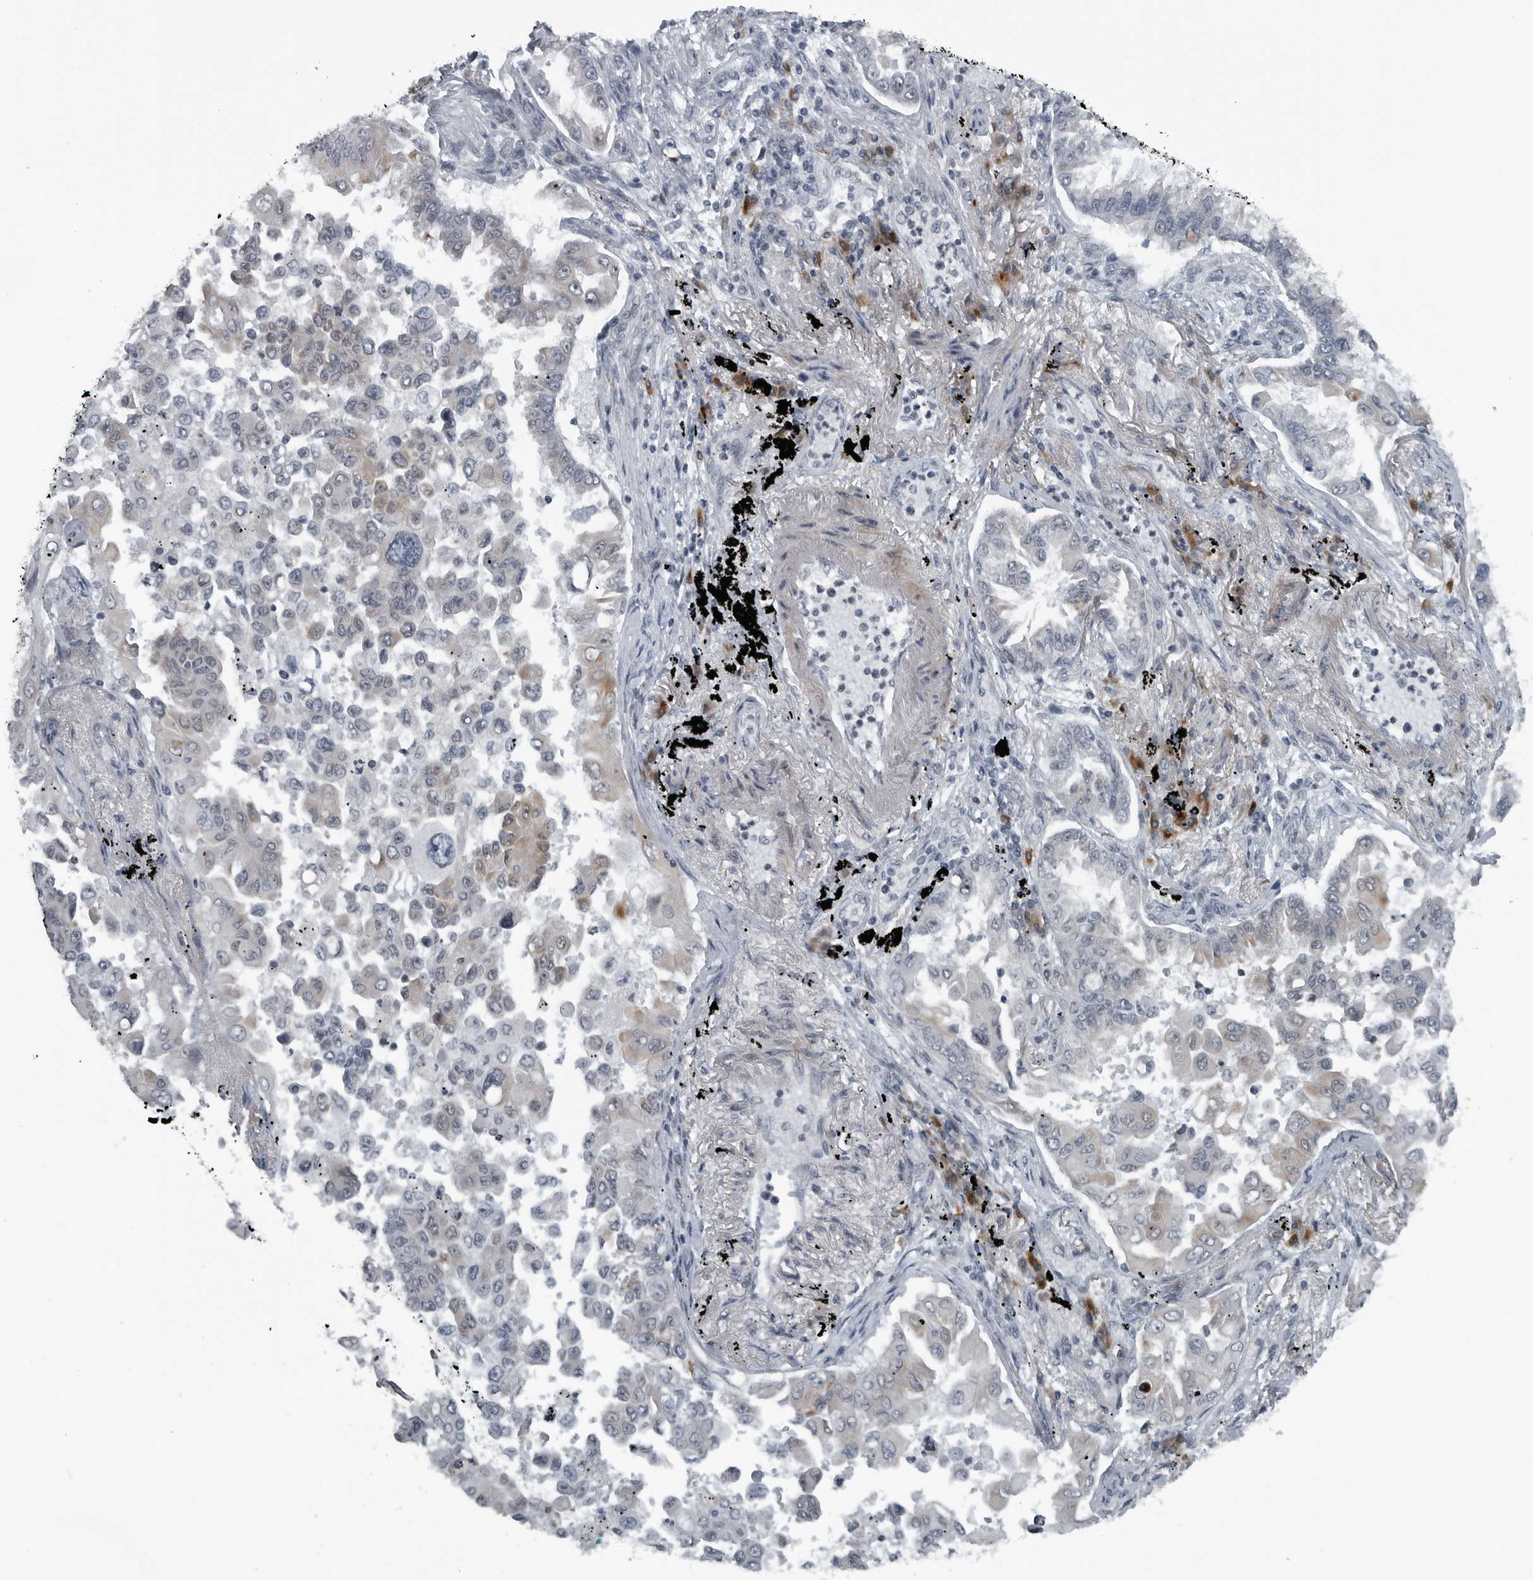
{"staining": {"intensity": "weak", "quantity": "<25%", "location": "cytoplasmic/membranous"}, "tissue": "lung cancer", "cell_type": "Tumor cells", "image_type": "cancer", "snomed": [{"axis": "morphology", "description": "Adenocarcinoma, NOS"}, {"axis": "topography", "description": "Lung"}], "caption": "Immunohistochemistry of adenocarcinoma (lung) shows no staining in tumor cells.", "gene": "DNAAF11", "patient": {"sex": "female", "age": 67}}